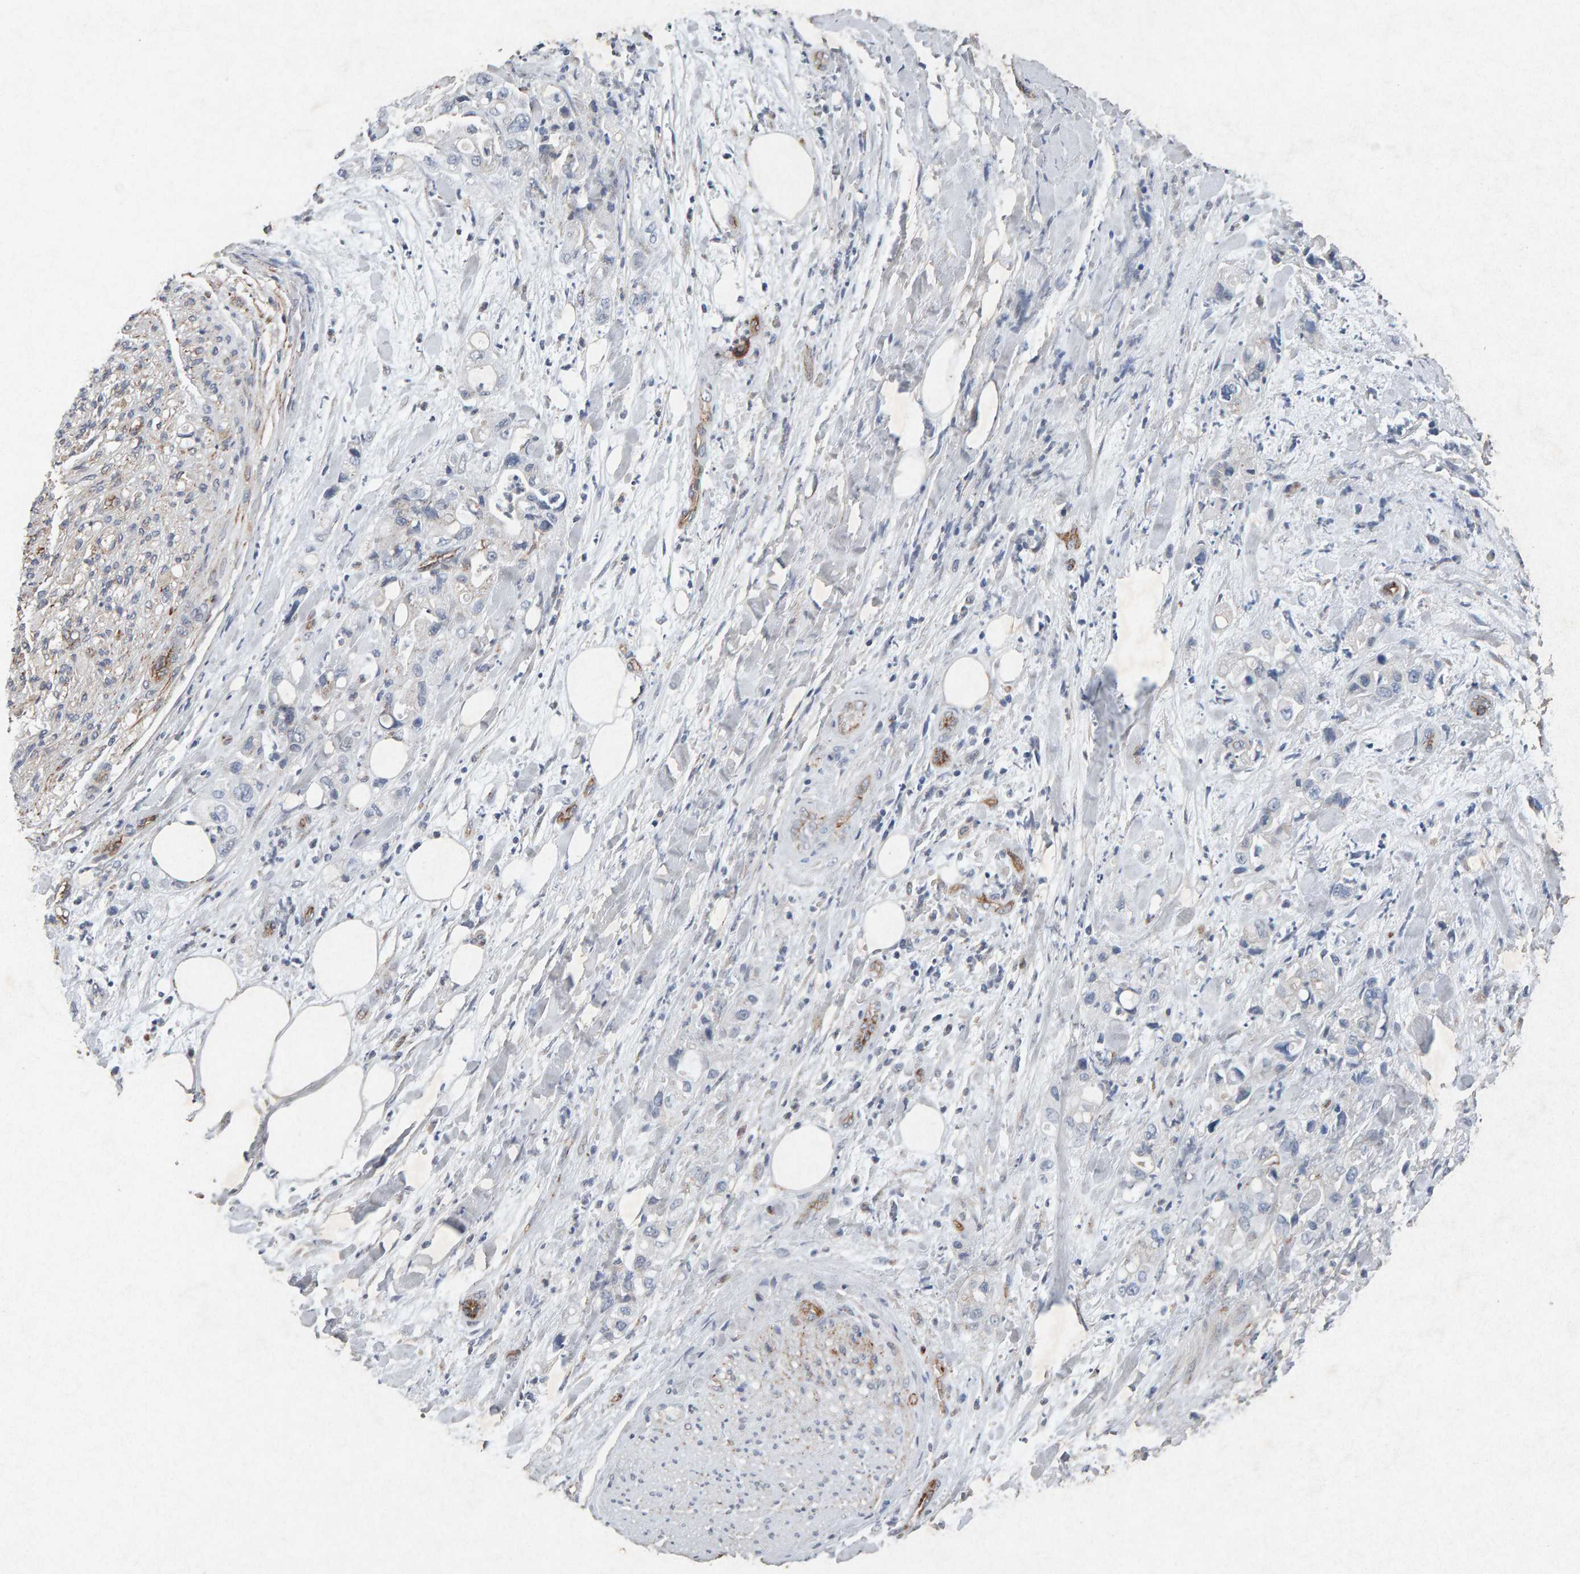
{"staining": {"intensity": "negative", "quantity": "none", "location": "none"}, "tissue": "pancreatic cancer", "cell_type": "Tumor cells", "image_type": "cancer", "snomed": [{"axis": "morphology", "description": "Adenocarcinoma, NOS"}, {"axis": "topography", "description": "Pancreas"}], "caption": "This is an immunohistochemistry (IHC) photomicrograph of human pancreatic cancer (adenocarcinoma). There is no expression in tumor cells.", "gene": "PTPRM", "patient": {"sex": "male", "age": 70}}